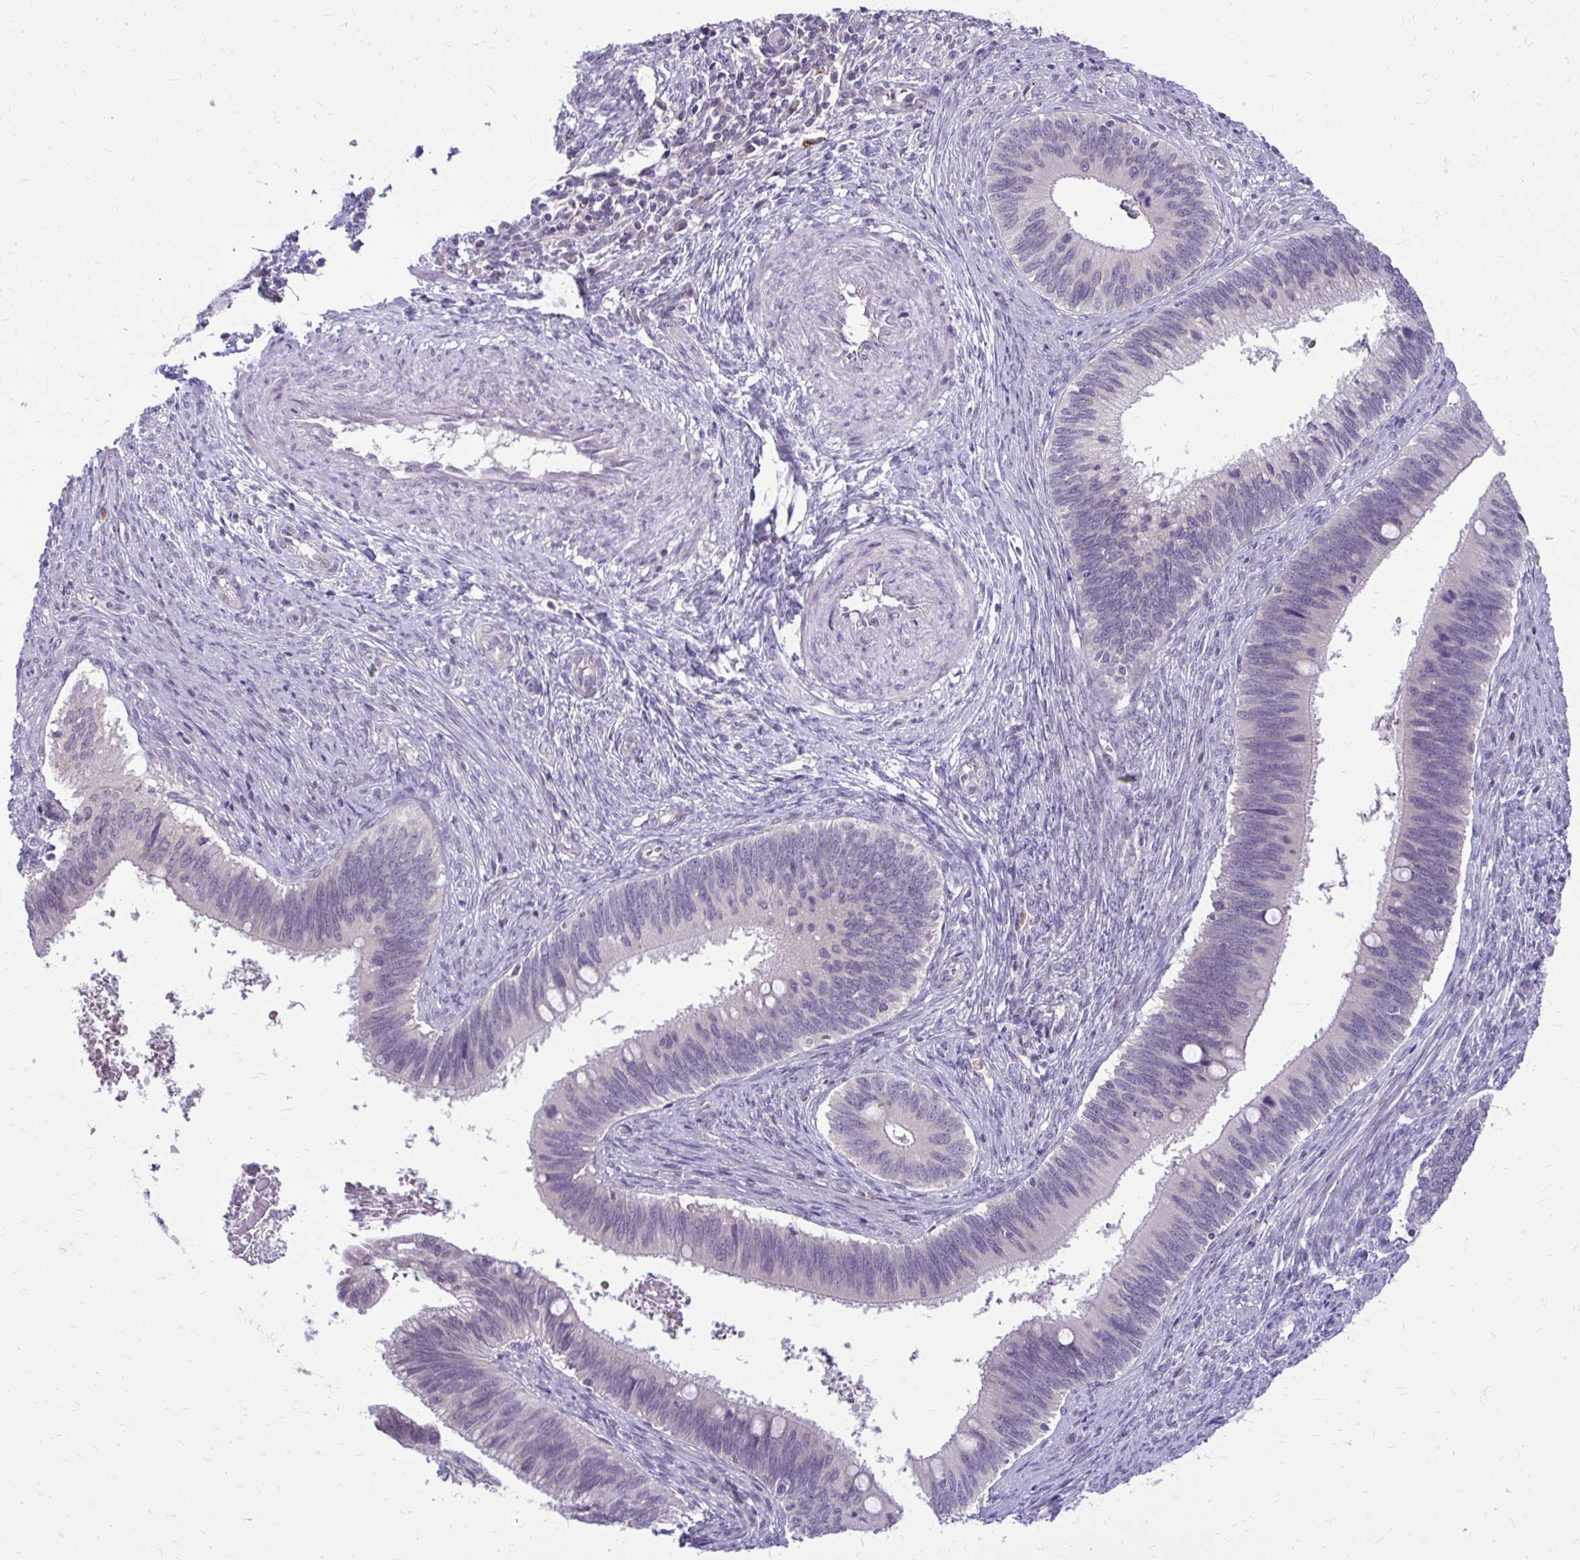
{"staining": {"intensity": "negative", "quantity": "none", "location": "none"}, "tissue": "cervical cancer", "cell_type": "Tumor cells", "image_type": "cancer", "snomed": [{"axis": "morphology", "description": "Adenocarcinoma, NOS"}, {"axis": "topography", "description": "Cervix"}], "caption": "High power microscopy micrograph of an IHC histopathology image of cervical adenocarcinoma, revealing no significant staining in tumor cells. (Brightfield microscopy of DAB (3,3'-diaminobenzidine) immunohistochemistry at high magnification).", "gene": "DPY19L1", "patient": {"sex": "female", "age": 42}}